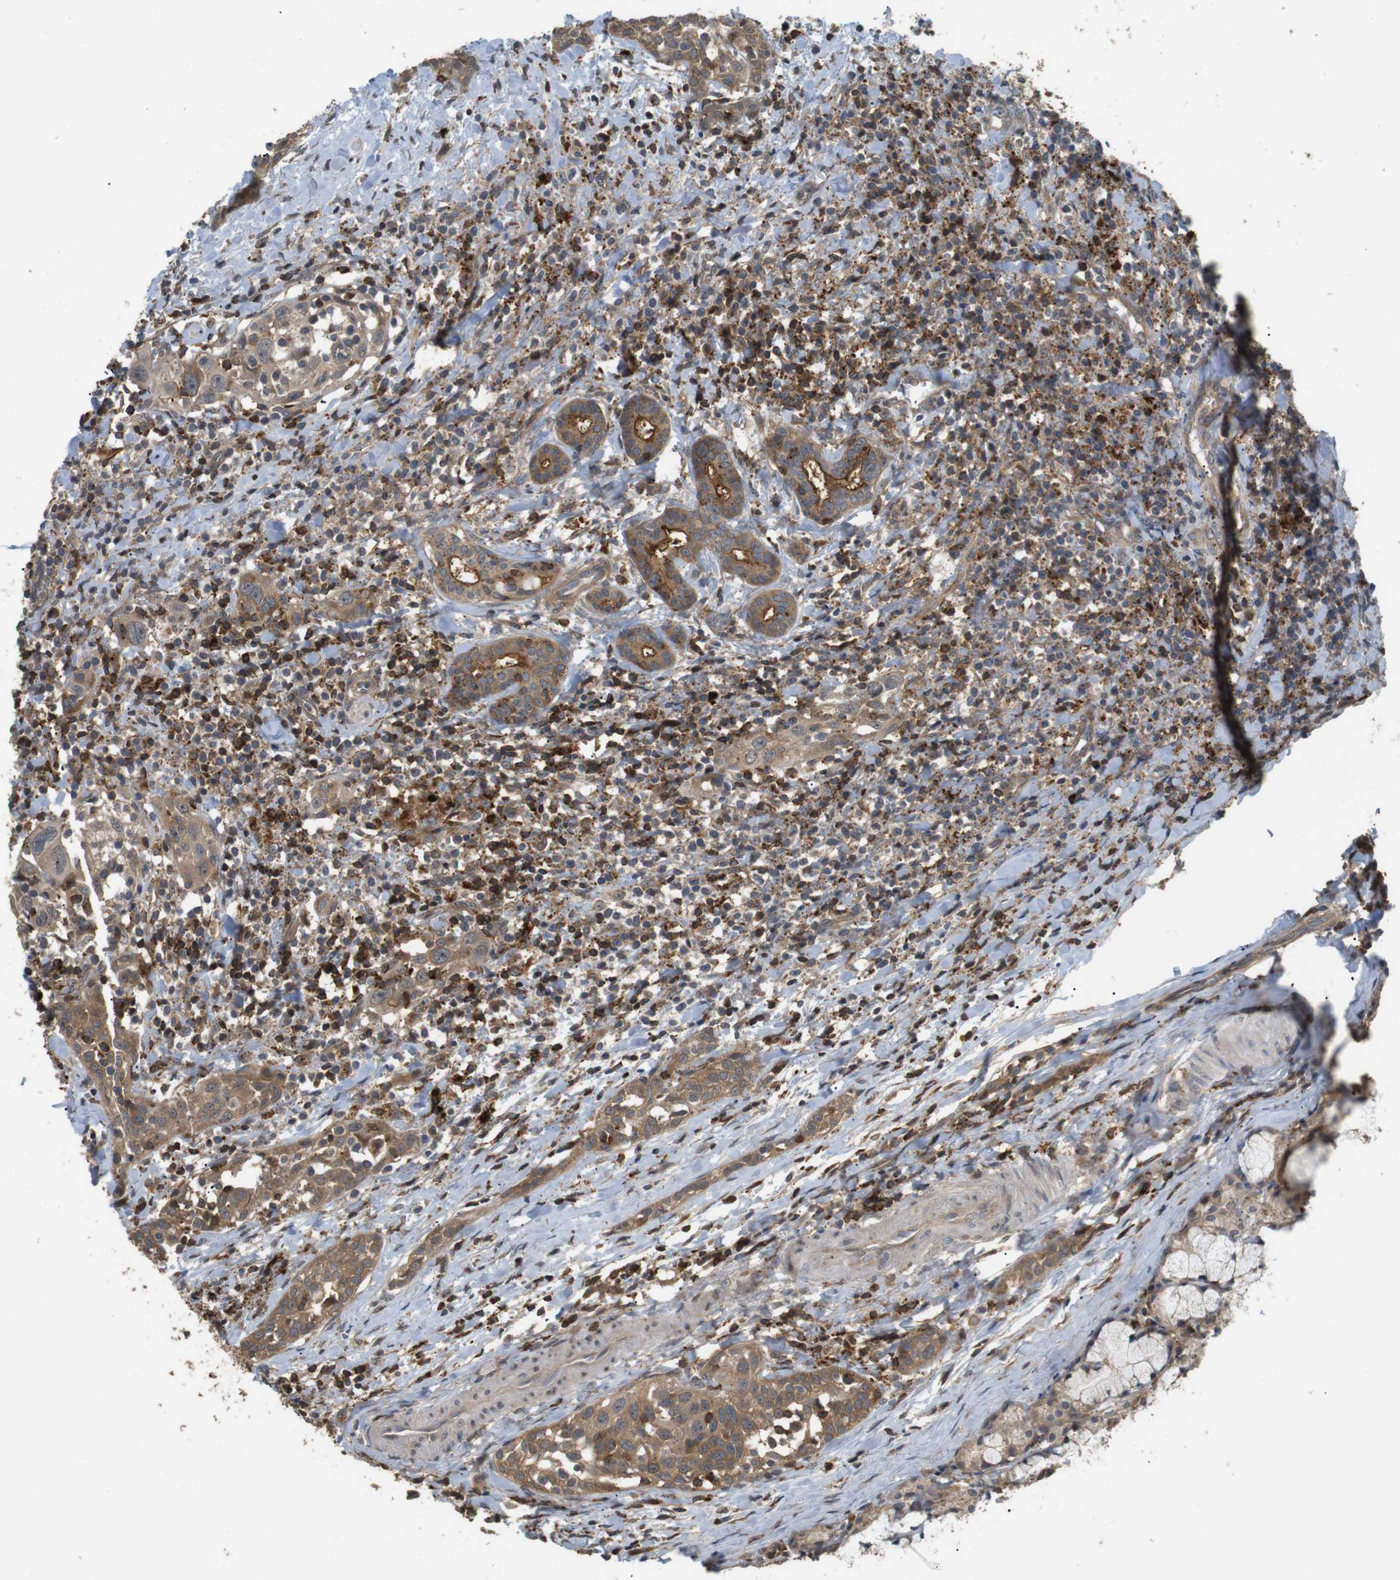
{"staining": {"intensity": "moderate", "quantity": ">75%", "location": "cytoplasmic/membranous"}, "tissue": "head and neck cancer", "cell_type": "Tumor cells", "image_type": "cancer", "snomed": [{"axis": "morphology", "description": "Squamous cell carcinoma, NOS"}, {"axis": "topography", "description": "Oral tissue"}, {"axis": "topography", "description": "Head-Neck"}], "caption": "The micrograph demonstrates a brown stain indicating the presence of a protein in the cytoplasmic/membranous of tumor cells in head and neck cancer.", "gene": "KSR1", "patient": {"sex": "female", "age": 50}}